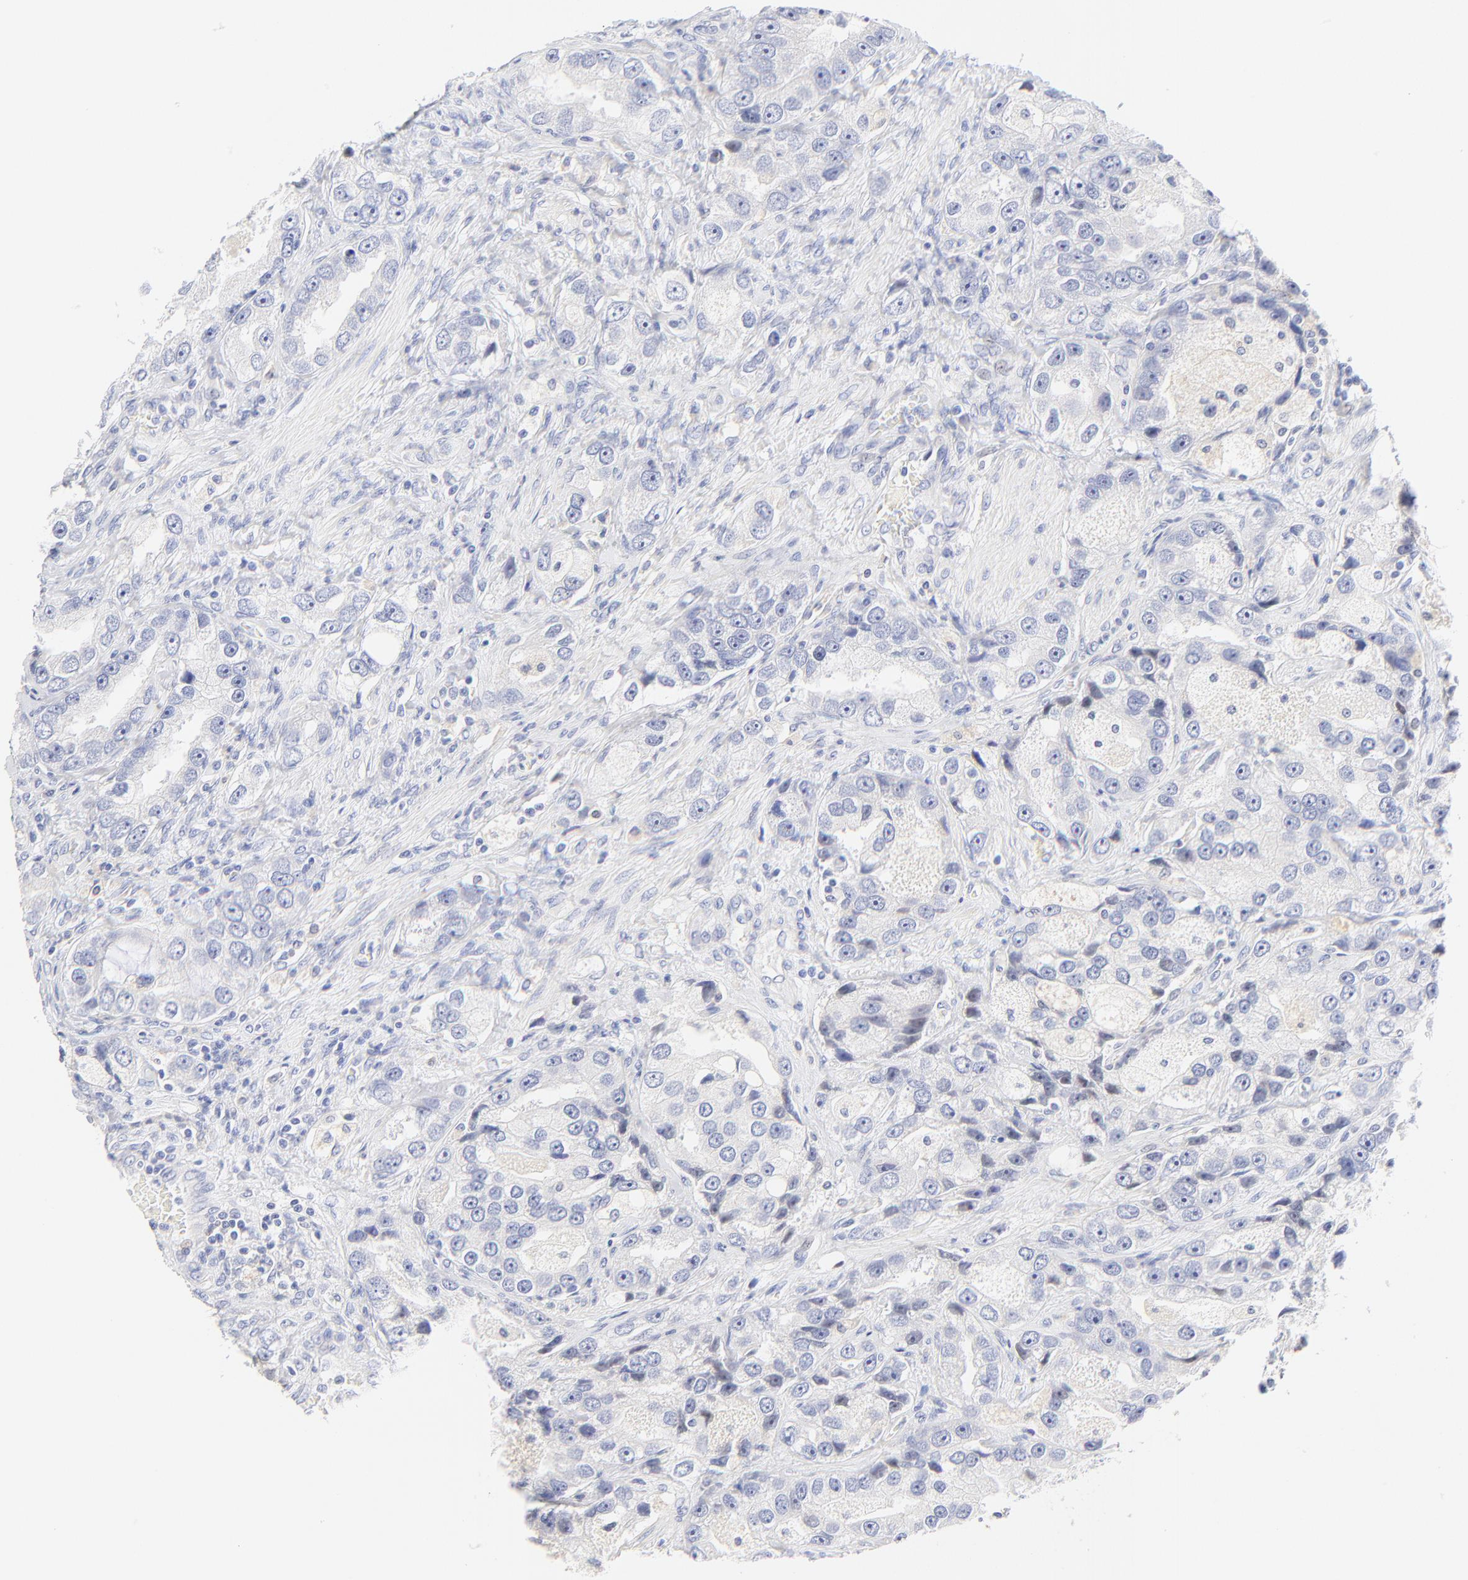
{"staining": {"intensity": "negative", "quantity": "none", "location": "none"}, "tissue": "prostate cancer", "cell_type": "Tumor cells", "image_type": "cancer", "snomed": [{"axis": "morphology", "description": "Adenocarcinoma, High grade"}, {"axis": "topography", "description": "Prostate"}], "caption": "Immunohistochemical staining of human prostate cancer (adenocarcinoma (high-grade)) shows no significant positivity in tumor cells.", "gene": "SULT4A1", "patient": {"sex": "male", "age": 63}}